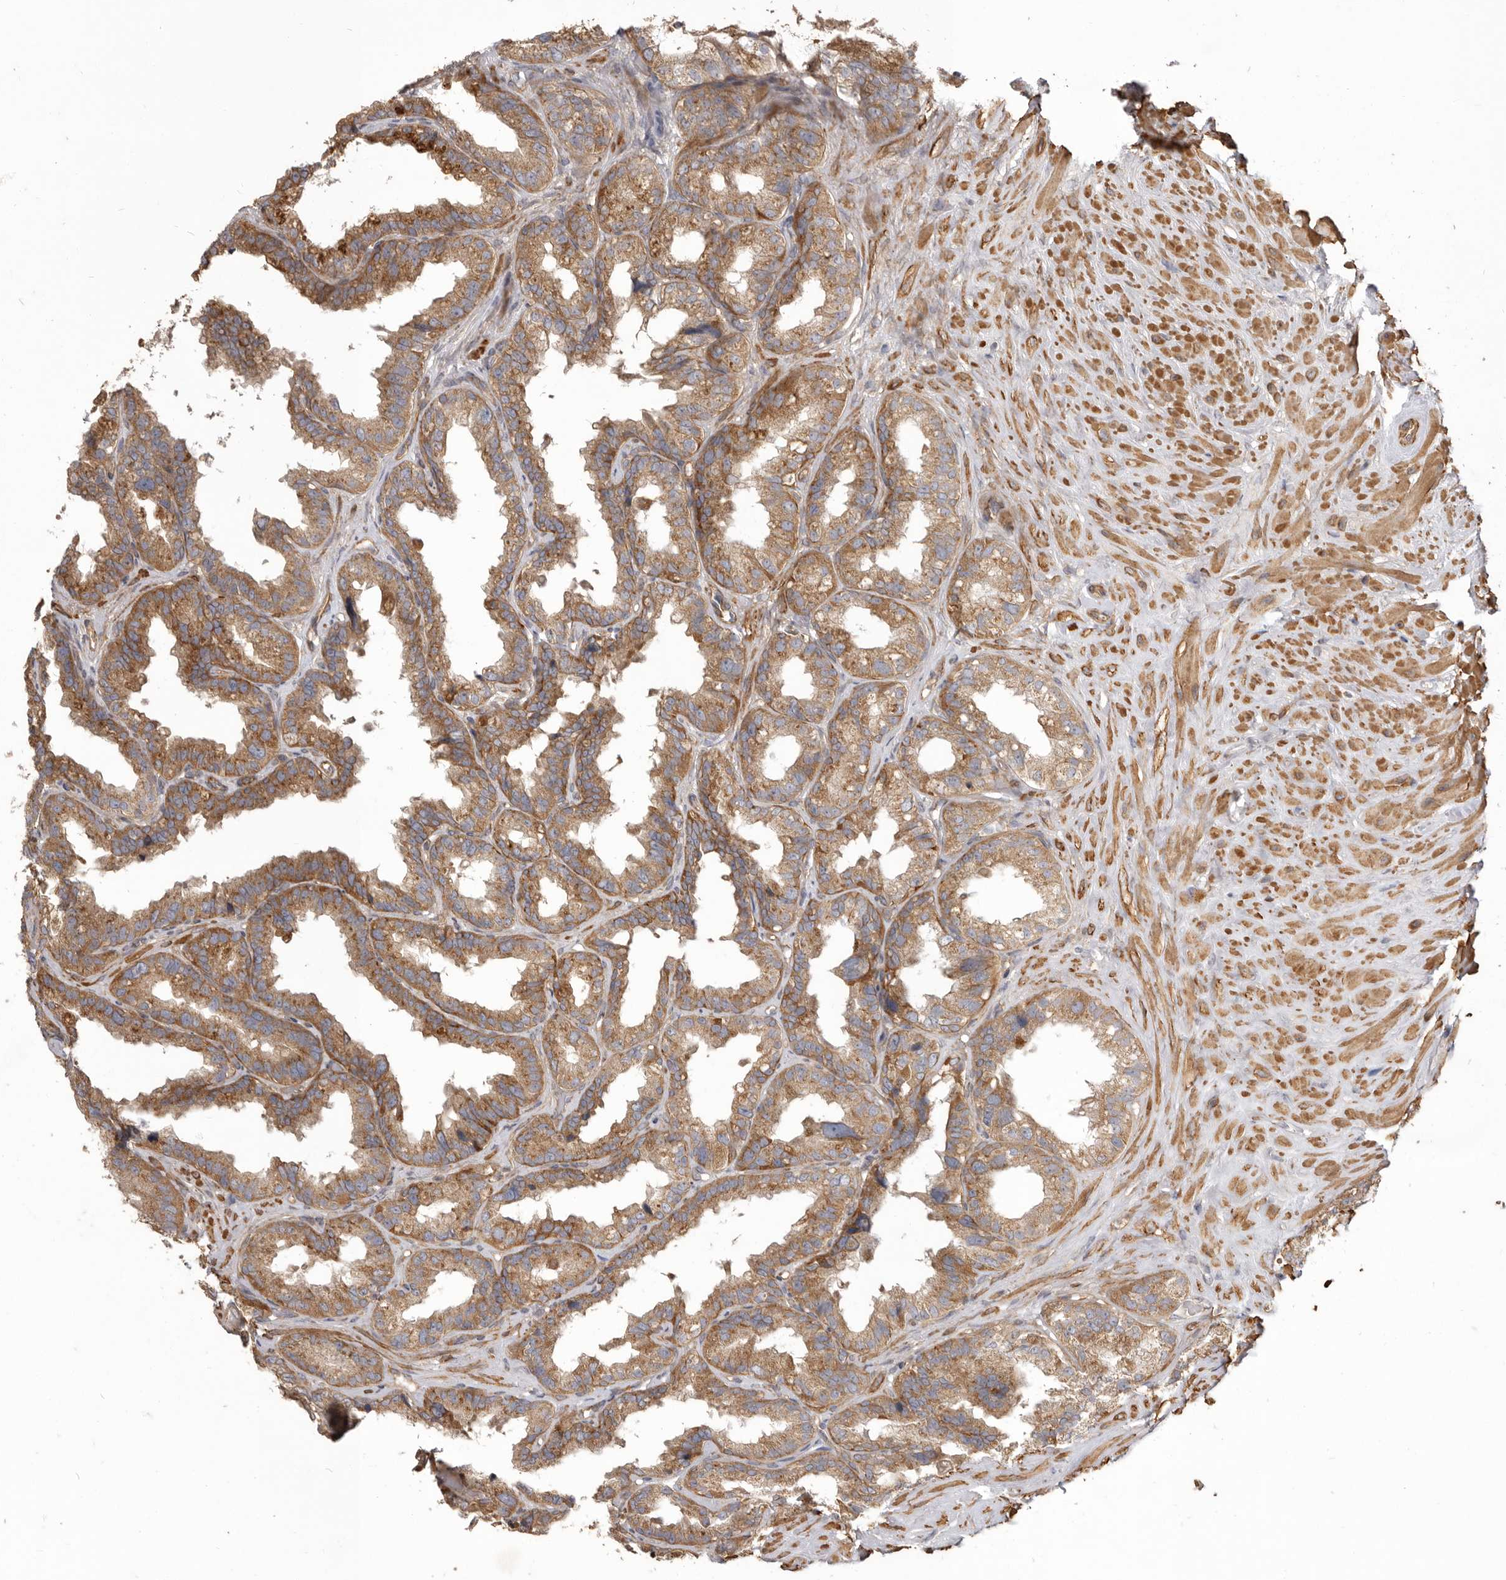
{"staining": {"intensity": "moderate", "quantity": ">75%", "location": "cytoplasmic/membranous"}, "tissue": "seminal vesicle", "cell_type": "Glandular cells", "image_type": "normal", "snomed": [{"axis": "morphology", "description": "Normal tissue, NOS"}, {"axis": "topography", "description": "Seminal veicle"}], "caption": "Human seminal vesicle stained for a protein (brown) shows moderate cytoplasmic/membranous positive staining in approximately >75% of glandular cells.", "gene": "VPS45", "patient": {"sex": "male", "age": 80}}